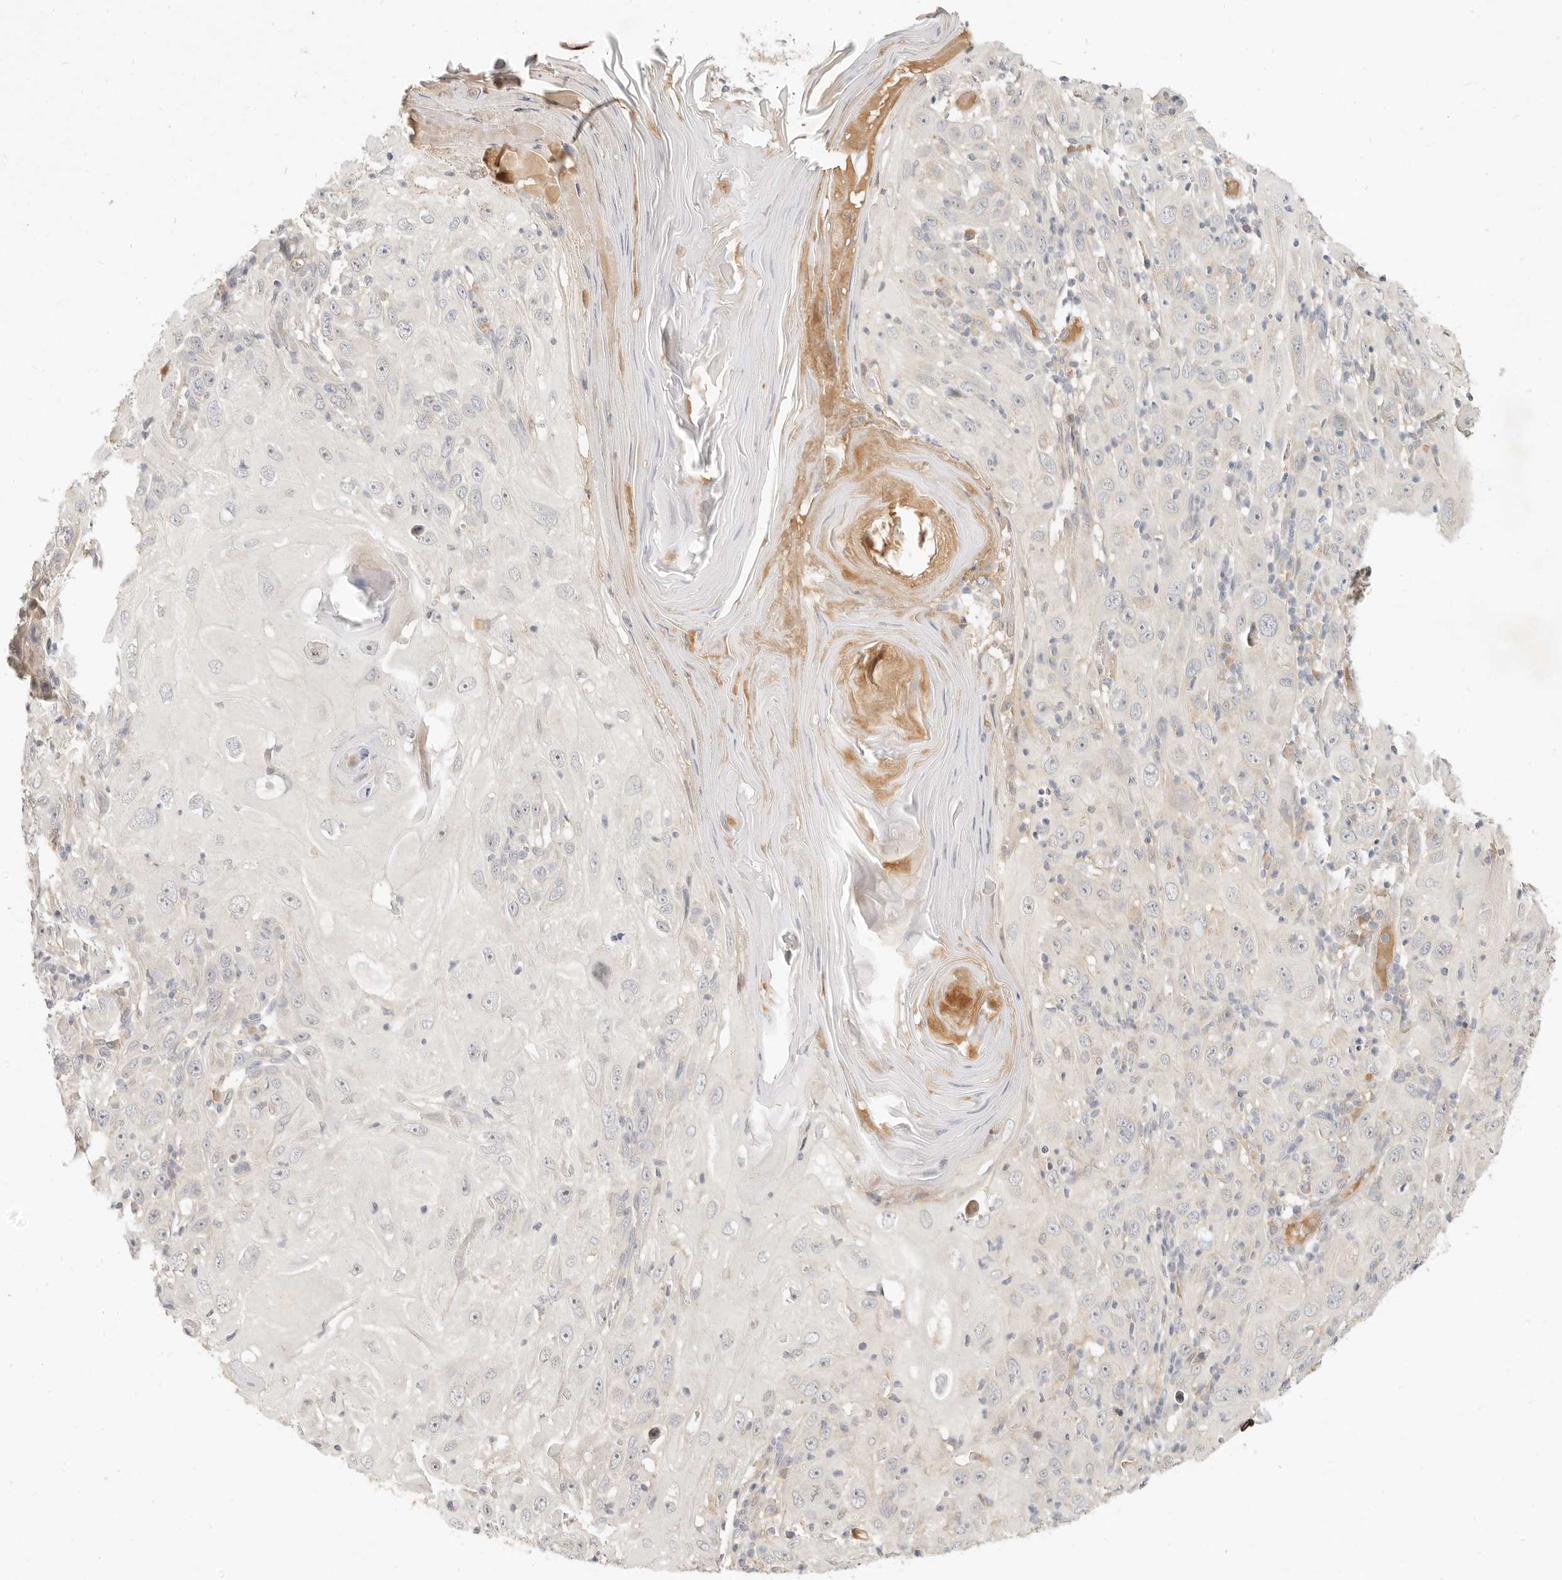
{"staining": {"intensity": "negative", "quantity": "none", "location": "none"}, "tissue": "skin cancer", "cell_type": "Tumor cells", "image_type": "cancer", "snomed": [{"axis": "morphology", "description": "Squamous cell carcinoma, NOS"}, {"axis": "topography", "description": "Skin"}], "caption": "A high-resolution histopathology image shows IHC staining of squamous cell carcinoma (skin), which reveals no significant expression in tumor cells. Nuclei are stained in blue.", "gene": "UBXN11", "patient": {"sex": "female", "age": 88}}